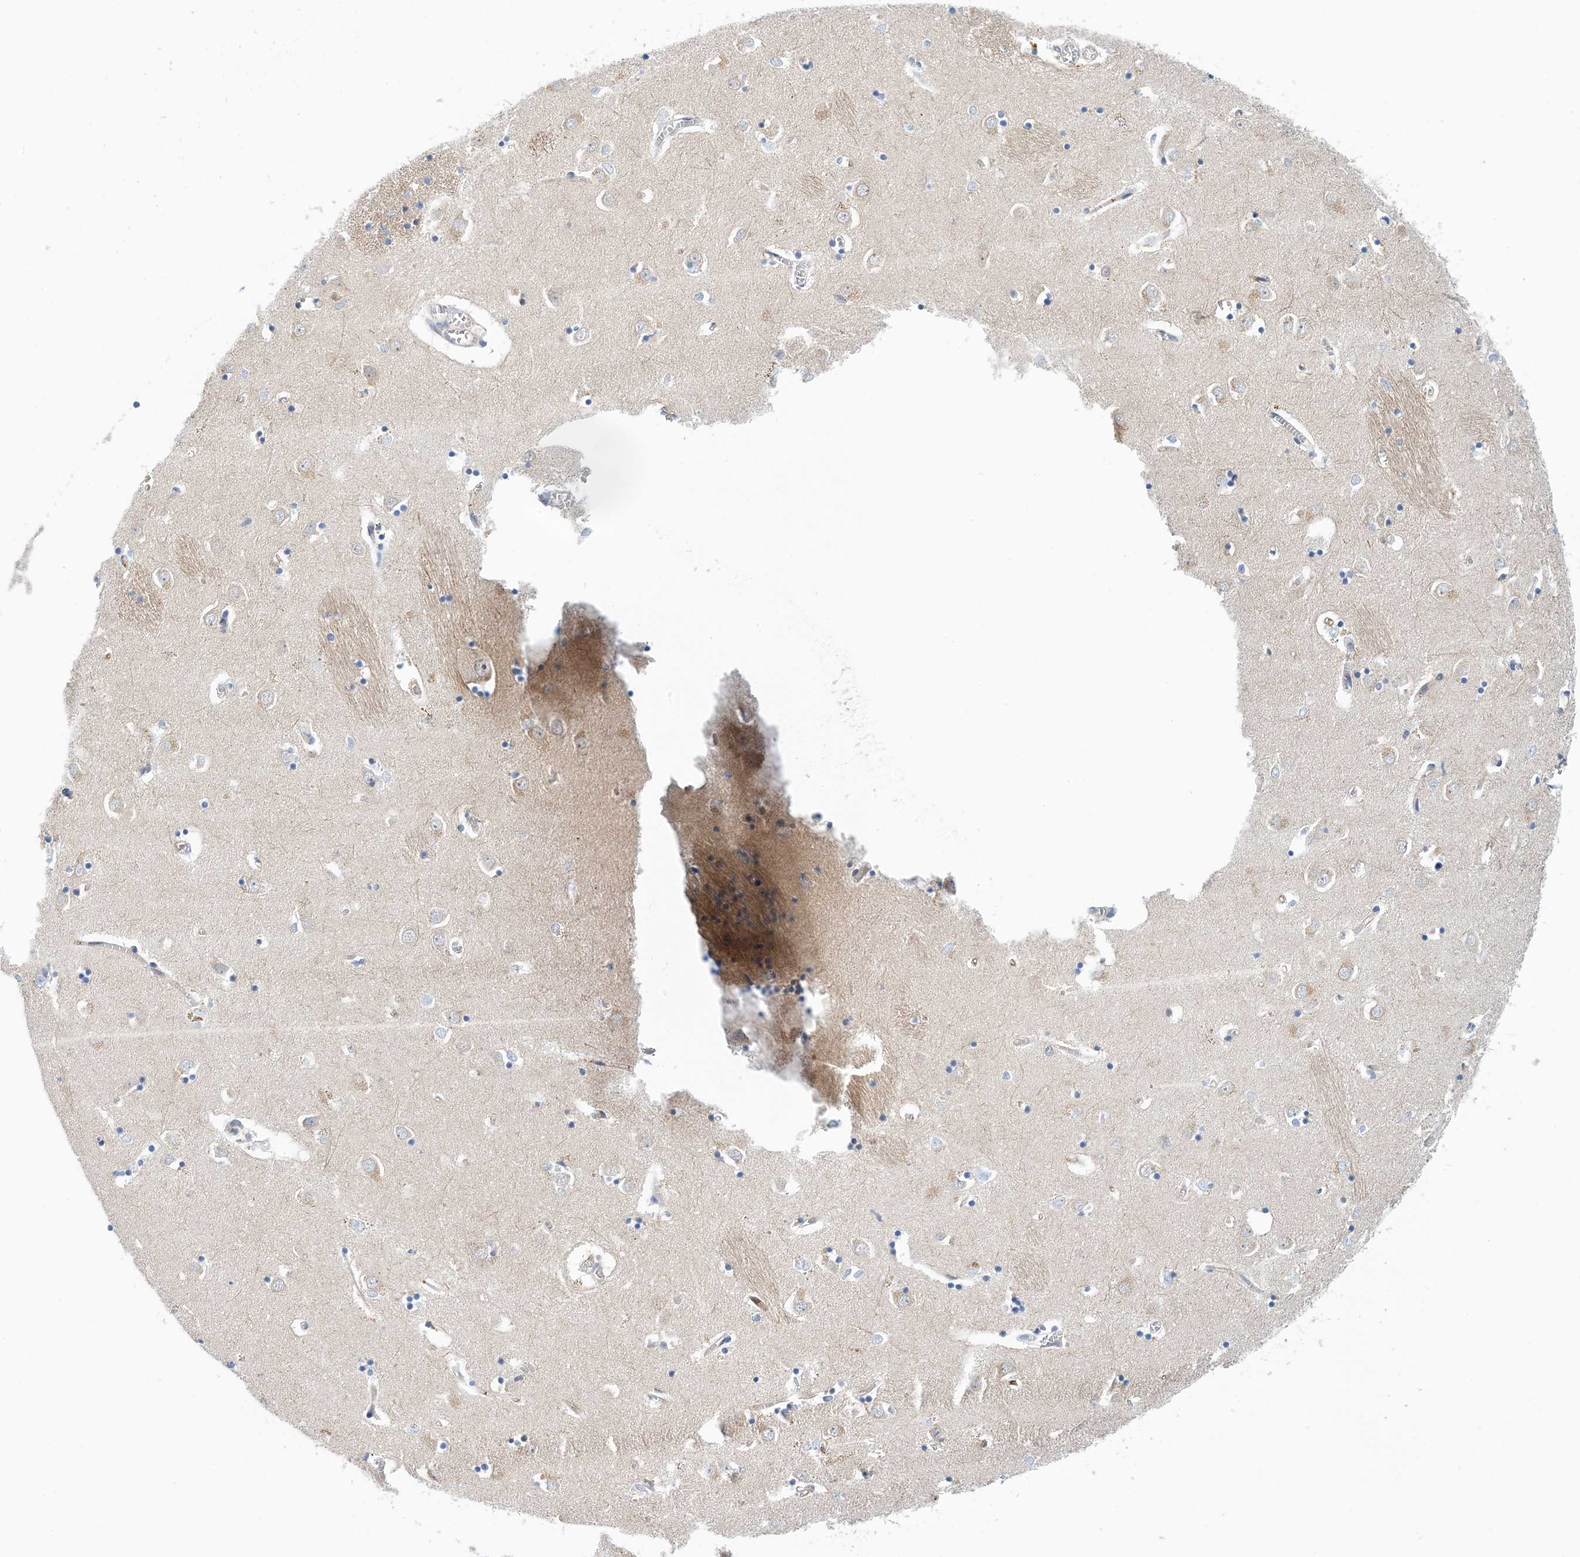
{"staining": {"intensity": "negative", "quantity": "none", "location": "none"}, "tissue": "caudate", "cell_type": "Glial cells", "image_type": "normal", "snomed": [{"axis": "morphology", "description": "Normal tissue, NOS"}, {"axis": "topography", "description": "Lateral ventricle wall"}], "caption": "Immunohistochemistry of normal caudate demonstrates no positivity in glial cells.", "gene": "PCDHA2", "patient": {"sex": "male", "age": 70}}